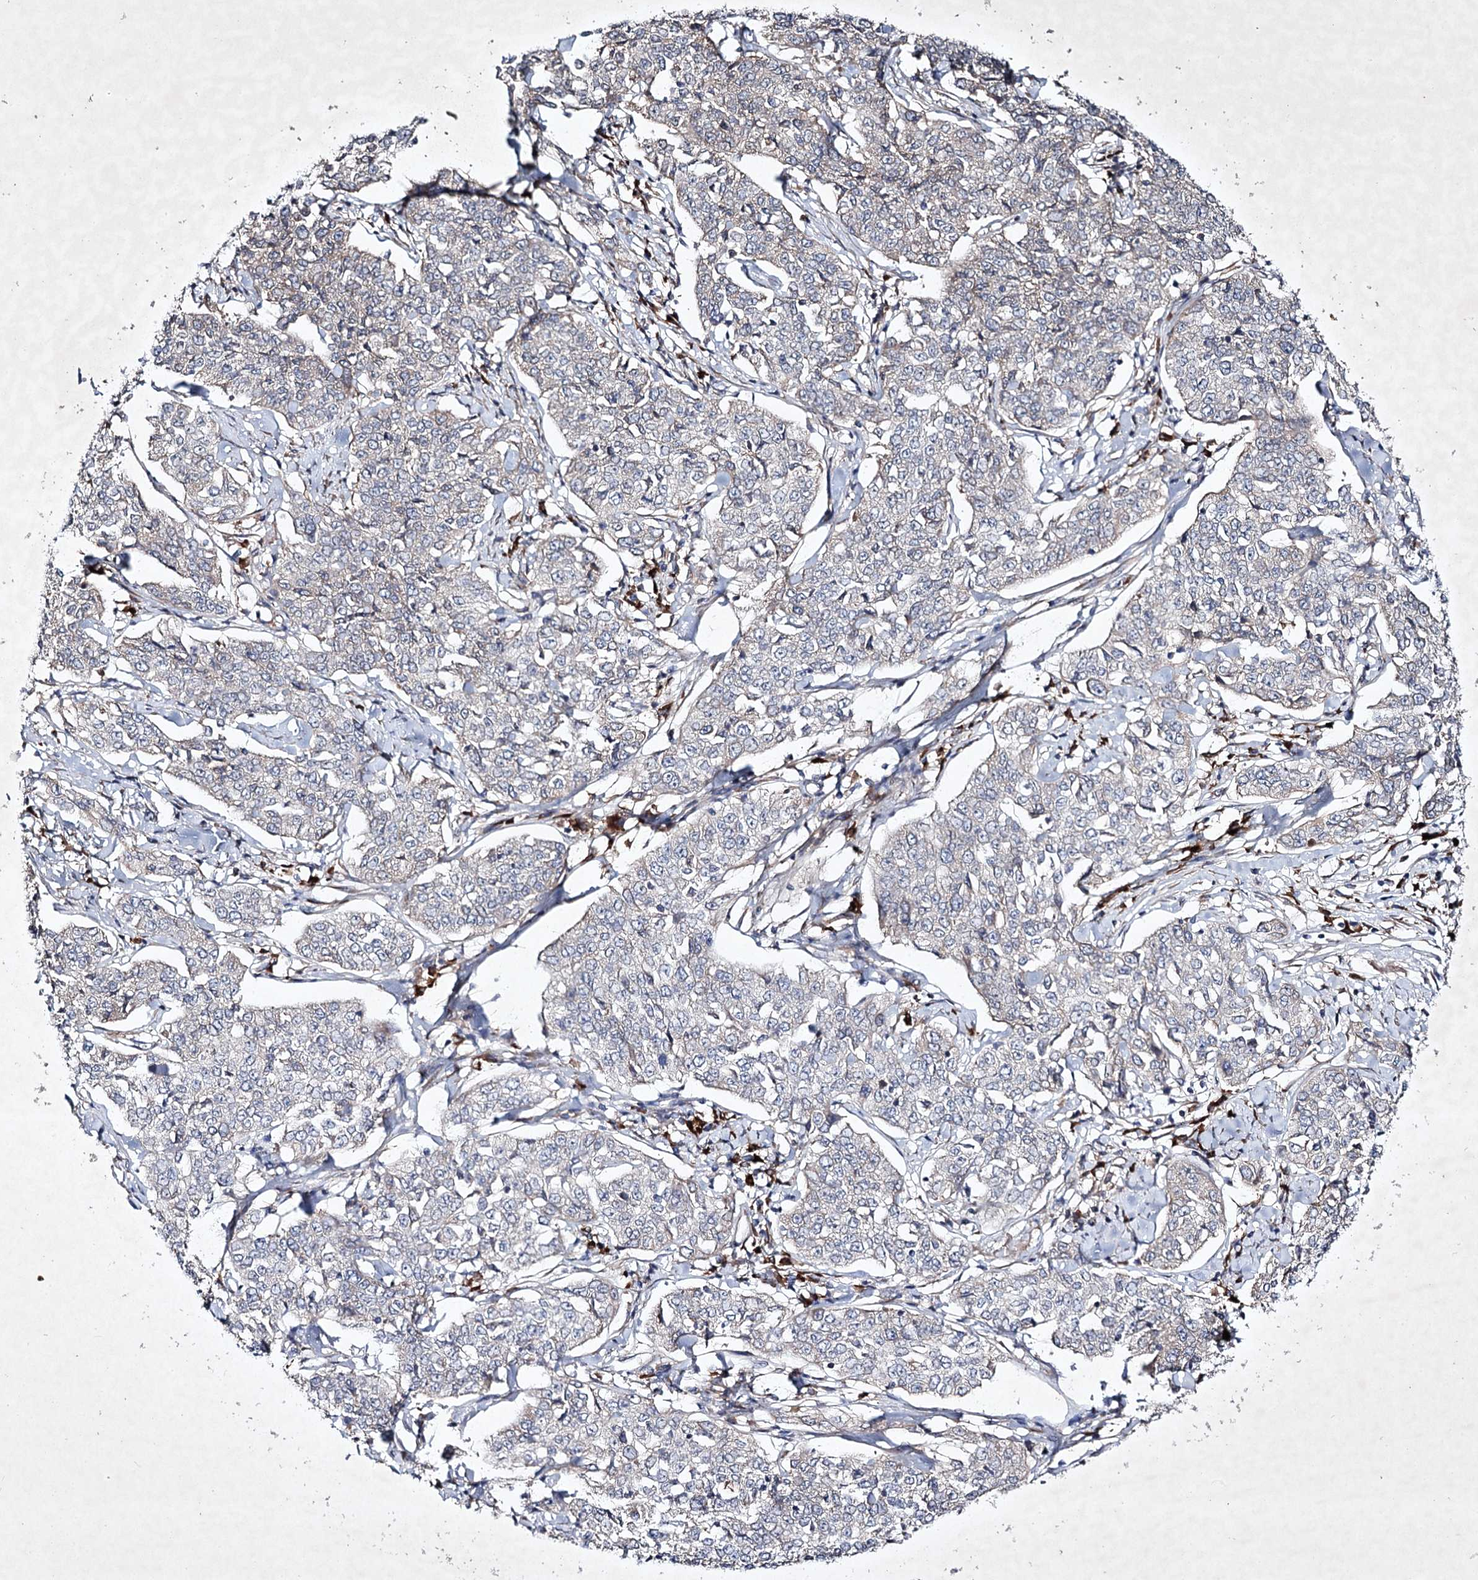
{"staining": {"intensity": "negative", "quantity": "none", "location": "none"}, "tissue": "cervical cancer", "cell_type": "Tumor cells", "image_type": "cancer", "snomed": [{"axis": "morphology", "description": "Squamous cell carcinoma, NOS"}, {"axis": "topography", "description": "Cervix"}], "caption": "Immunohistochemistry image of cervical cancer stained for a protein (brown), which reveals no staining in tumor cells. Brightfield microscopy of immunohistochemistry (IHC) stained with DAB (3,3'-diaminobenzidine) (brown) and hematoxylin (blue), captured at high magnification.", "gene": "ALG9", "patient": {"sex": "female", "age": 35}}